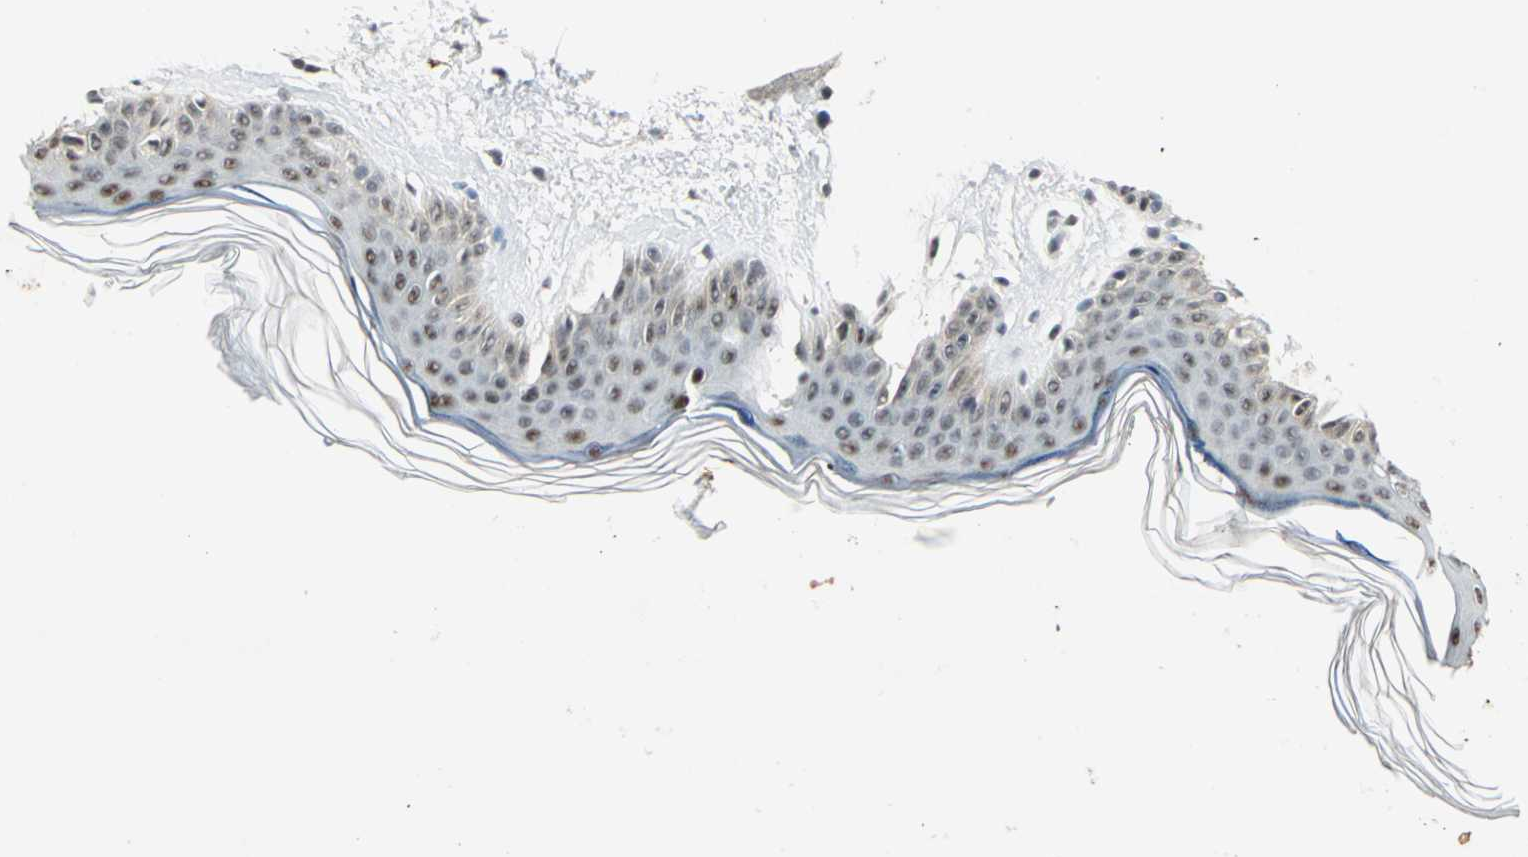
{"staining": {"intensity": "weak", "quantity": "25%-75%", "location": "nuclear"}, "tissue": "skin", "cell_type": "Fibroblasts", "image_type": "normal", "snomed": [{"axis": "morphology", "description": "Normal tissue, NOS"}, {"axis": "topography", "description": "Skin"}], "caption": "Protein expression by immunohistochemistry (IHC) displays weak nuclear staining in about 25%-75% of fibroblasts in benign skin.", "gene": "CCNT1", "patient": {"sex": "female", "age": 56}}